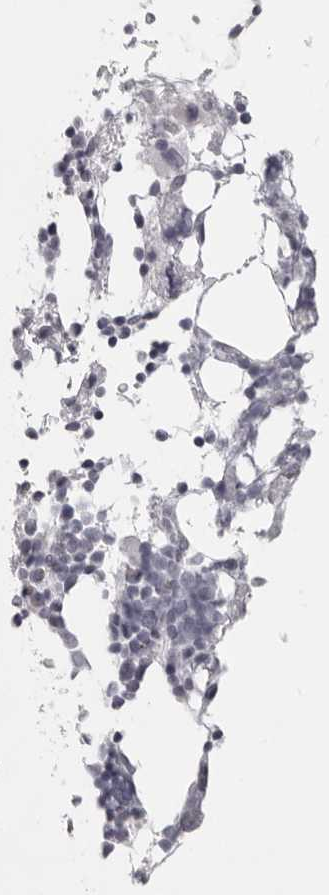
{"staining": {"intensity": "negative", "quantity": "none", "location": "none"}, "tissue": "bone marrow", "cell_type": "Hematopoietic cells", "image_type": "normal", "snomed": [{"axis": "morphology", "description": "Normal tissue, NOS"}, {"axis": "morphology", "description": "Inflammation, NOS"}, {"axis": "topography", "description": "Bone marrow"}], "caption": "The immunohistochemistry (IHC) image has no significant positivity in hematopoietic cells of bone marrow.", "gene": "NUDT18", "patient": {"sex": "male", "age": 44}}